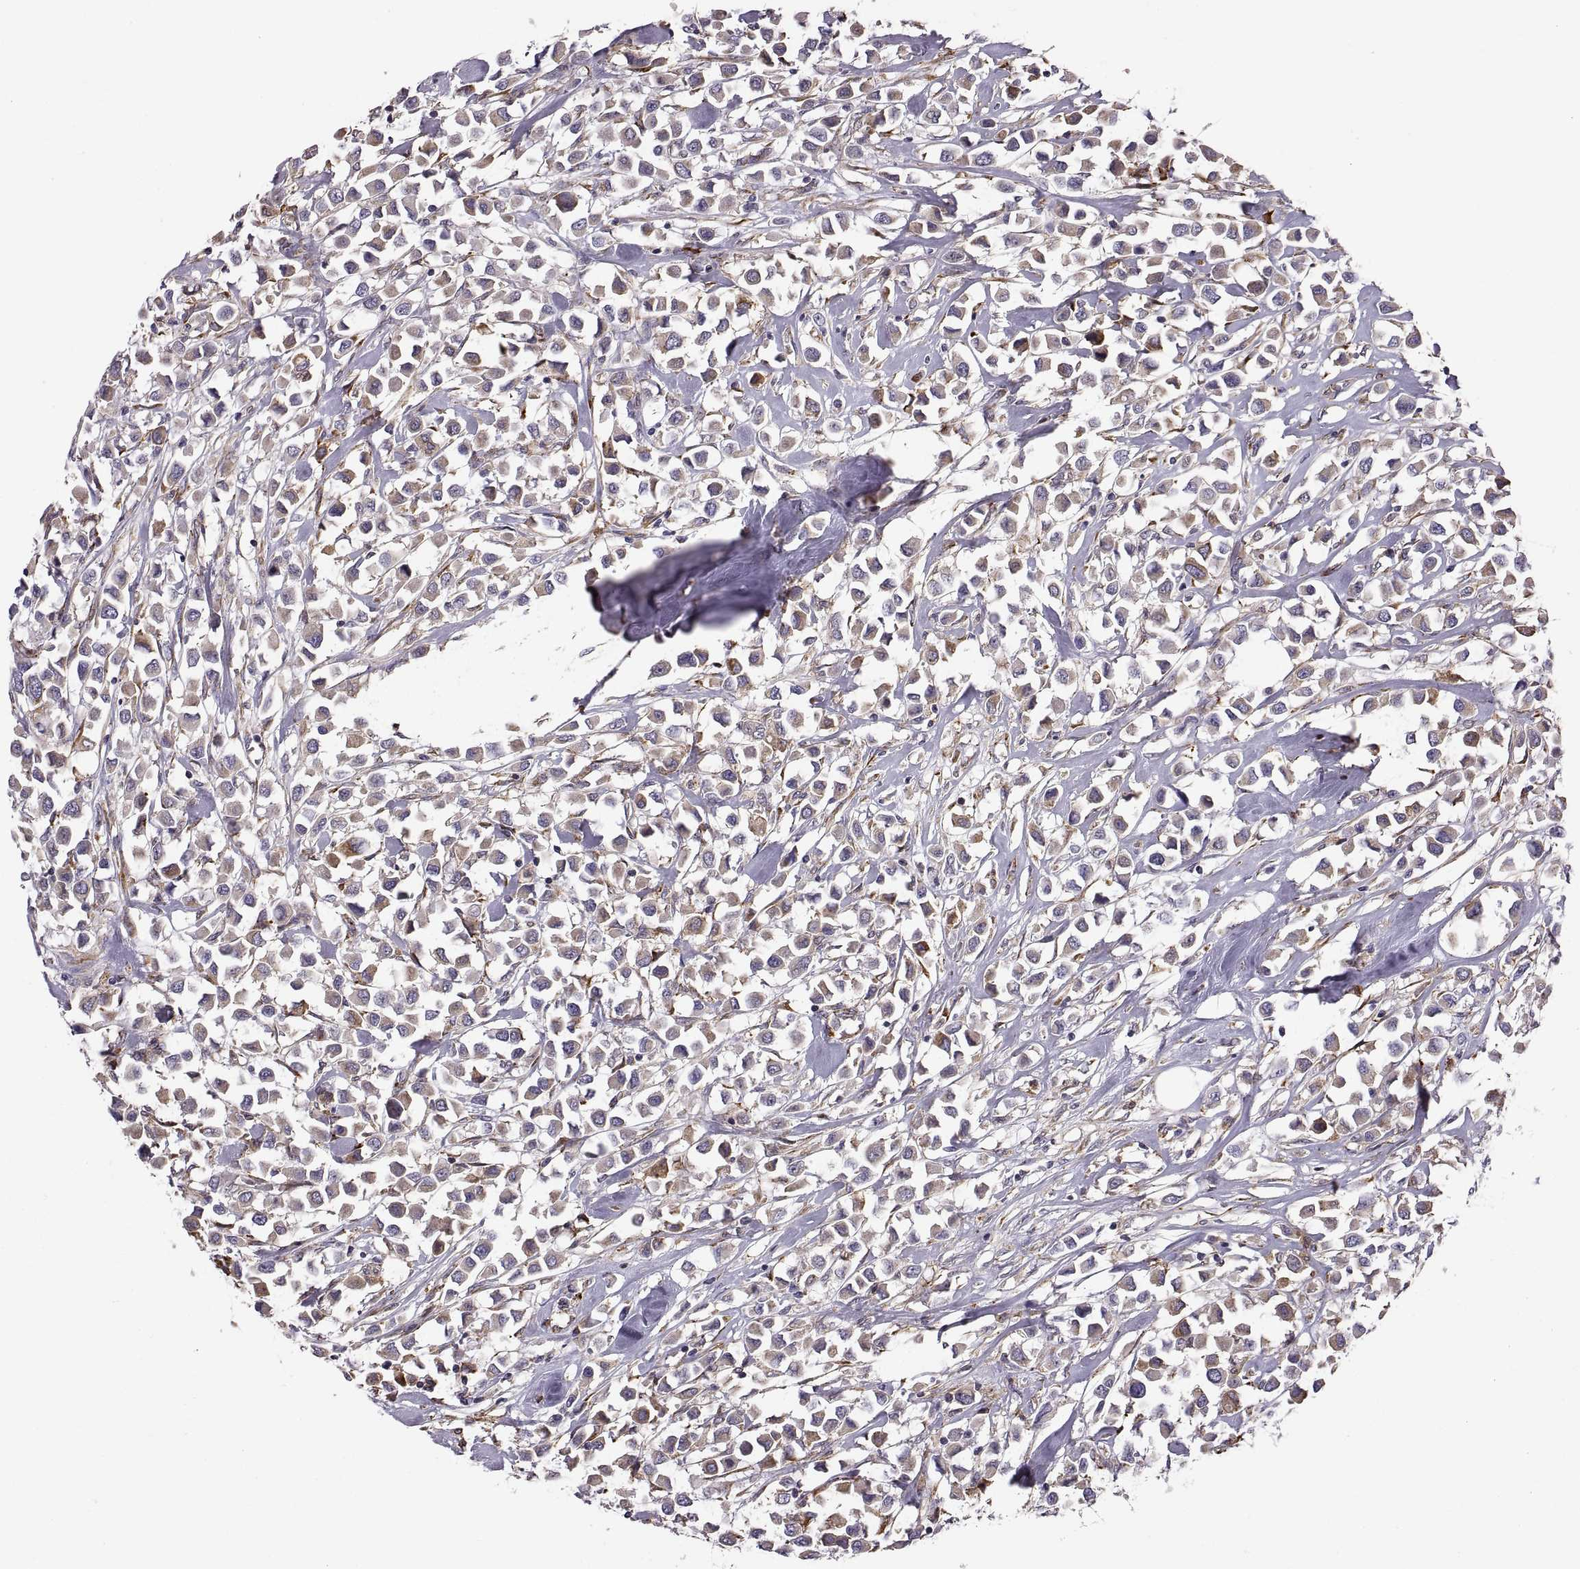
{"staining": {"intensity": "moderate", "quantity": ">75%", "location": "cytoplasmic/membranous"}, "tissue": "breast cancer", "cell_type": "Tumor cells", "image_type": "cancer", "snomed": [{"axis": "morphology", "description": "Duct carcinoma"}, {"axis": "topography", "description": "Breast"}], "caption": "Breast cancer (intraductal carcinoma) was stained to show a protein in brown. There is medium levels of moderate cytoplasmic/membranous positivity in about >75% of tumor cells.", "gene": "PLEKHB2", "patient": {"sex": "female", "age": 61}}